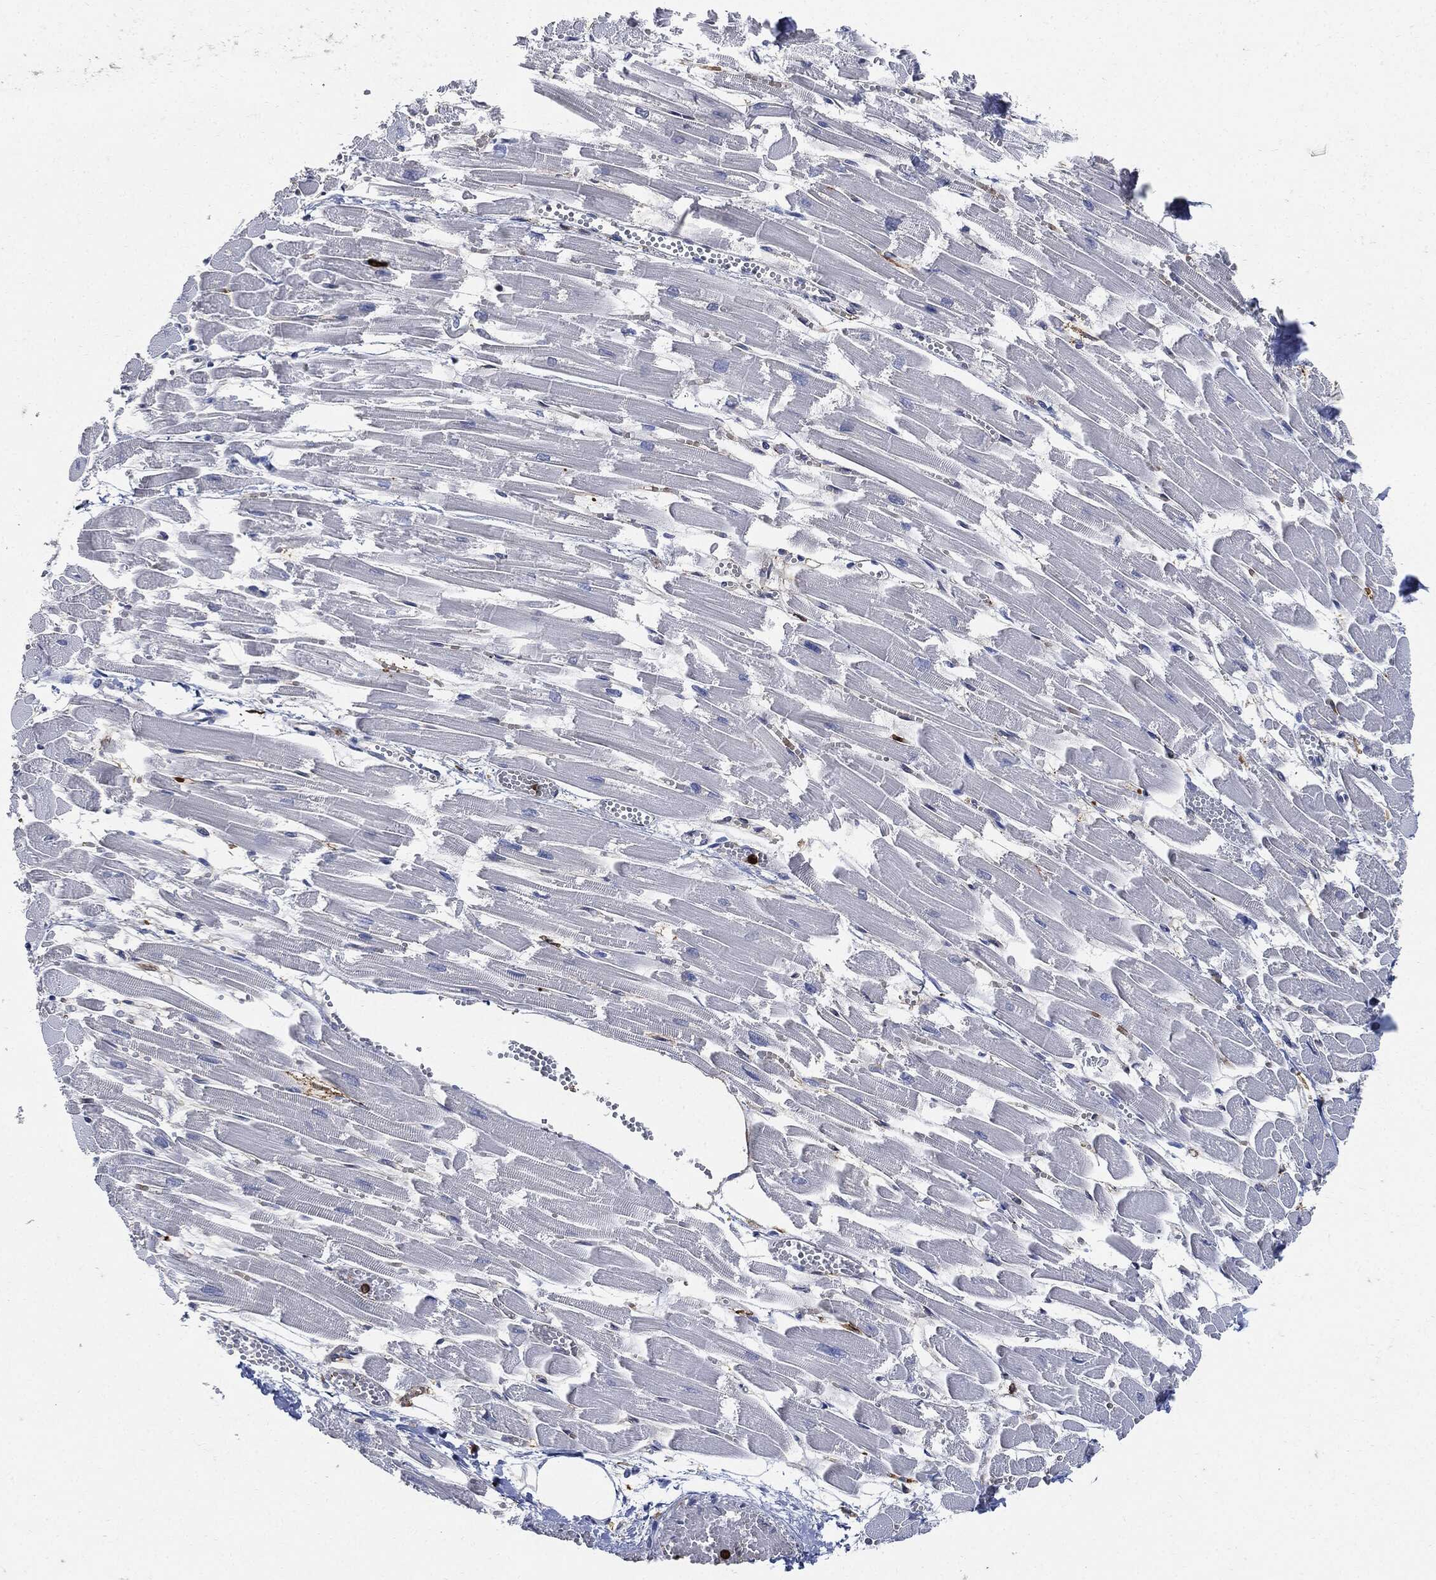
{"staining": {"intensity": "negative", "quantity": "none", "location": "none"}, "tissue": "heart muscle", "cell_type": "Cardiomyocytes", "image_type": "normal", "snomed": [{"axis": "morphology", "description": "Normal tissue, NOS"}, {"axis": "topography", "description": "Heart"}], "caption": "Immunohistochemistry of normal human heart muscle displays no expression in cardiomyocytes.", "gene": "PTPRC", "patient": {"sex": "female", "age": 52}}